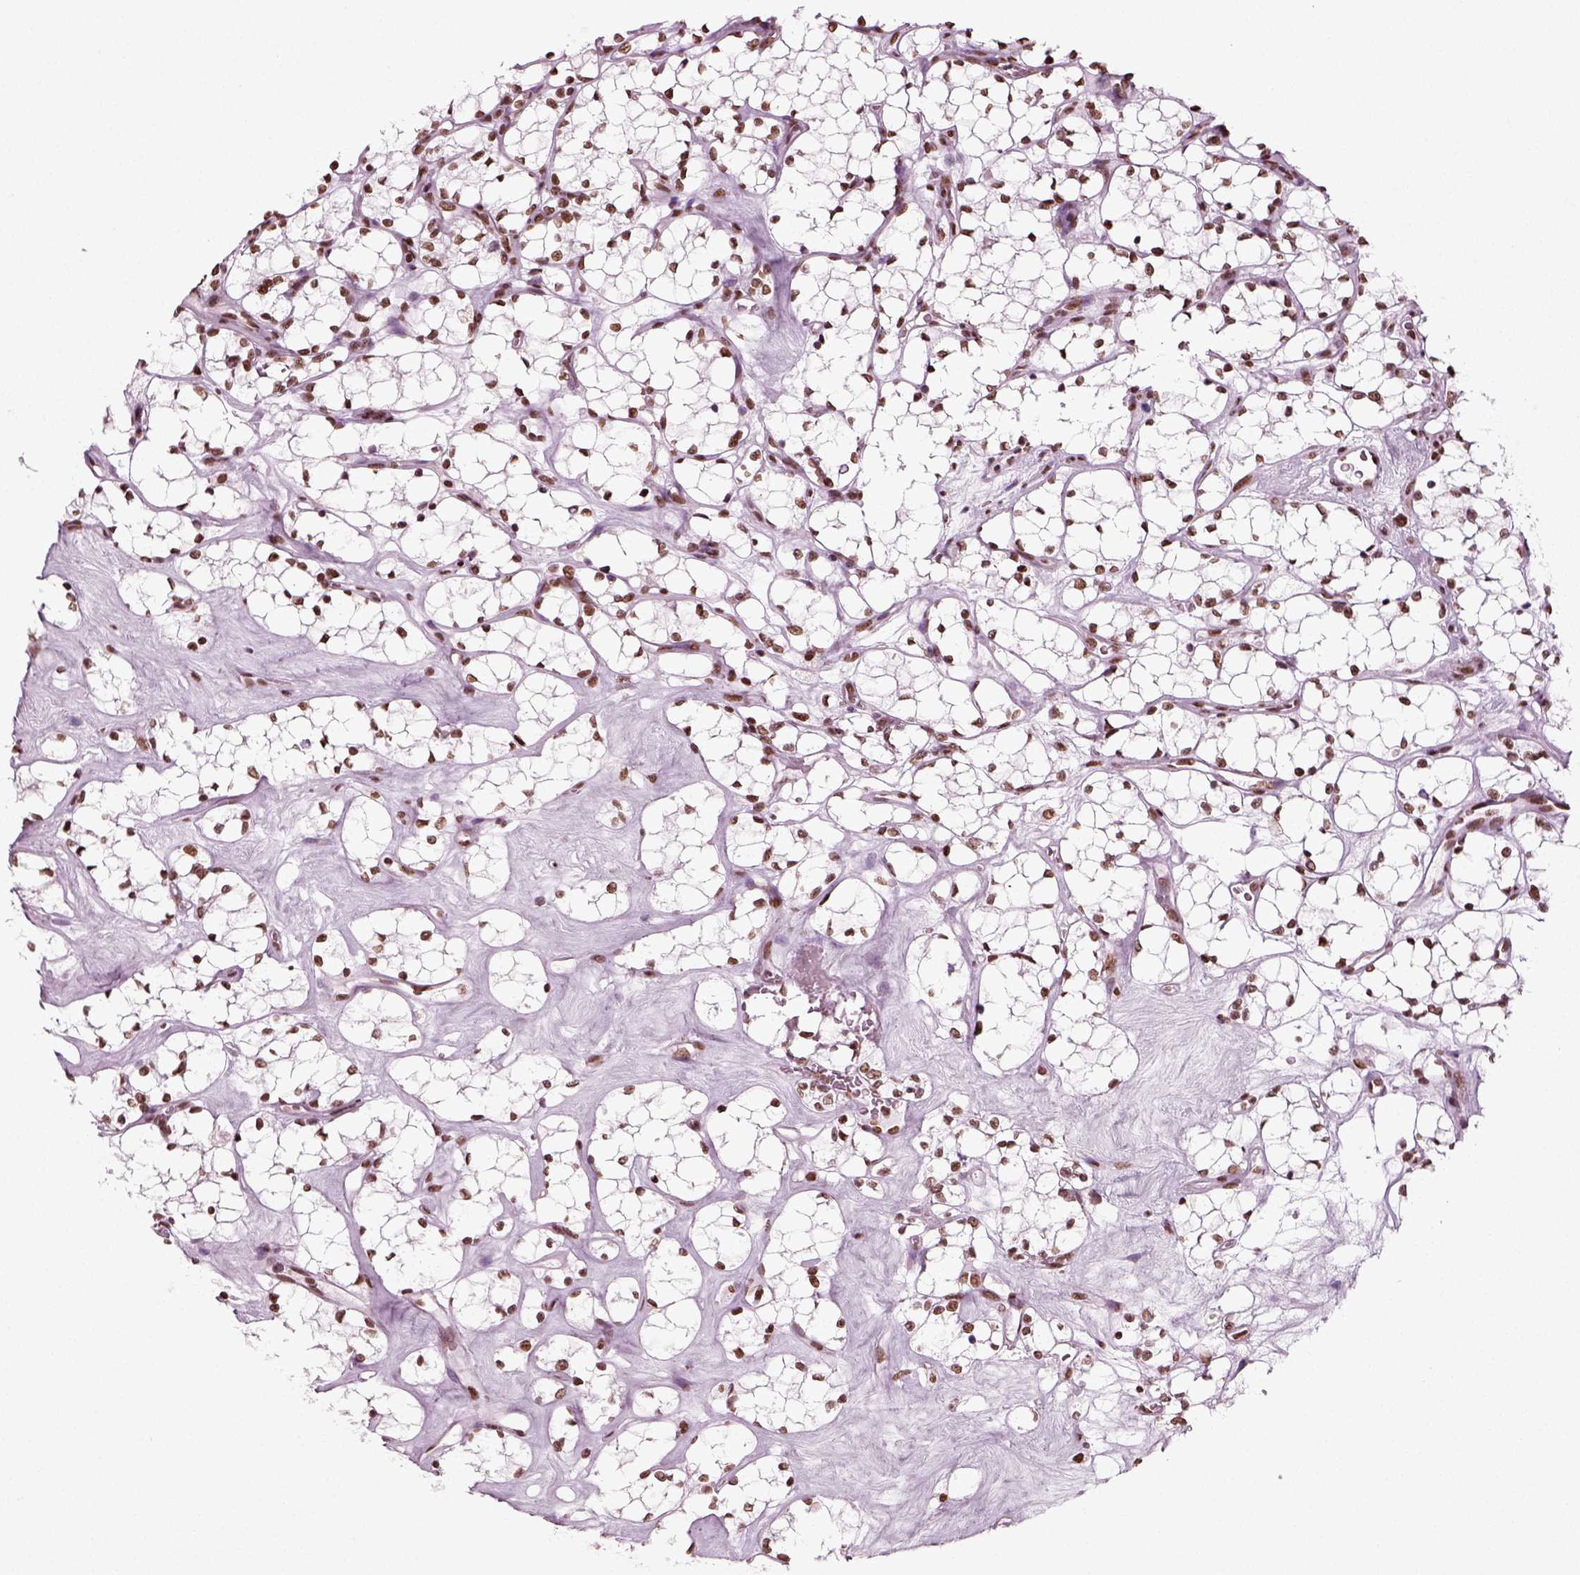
{"staining": {"intensity": "strong", "quantity": ">75%", "location": "nuclear"}, "tissue": "renal cancer", "cell_type": "Tumor cells", "image_type": "cancer", "snomed": [{"axis": "morphology", "description": "Adenocarcinoma, NOS"}, {"axis": "topography", "description": "Kidney"}], "caption": "There is high levels of strong nuclear positivity in tumor cells of renal cancer (adenocarcinoma), as demonstrated by immunohistochemical staining (brown color).", "gene": "POLR1H", "patient": {"sex": "female", "age": 69}}